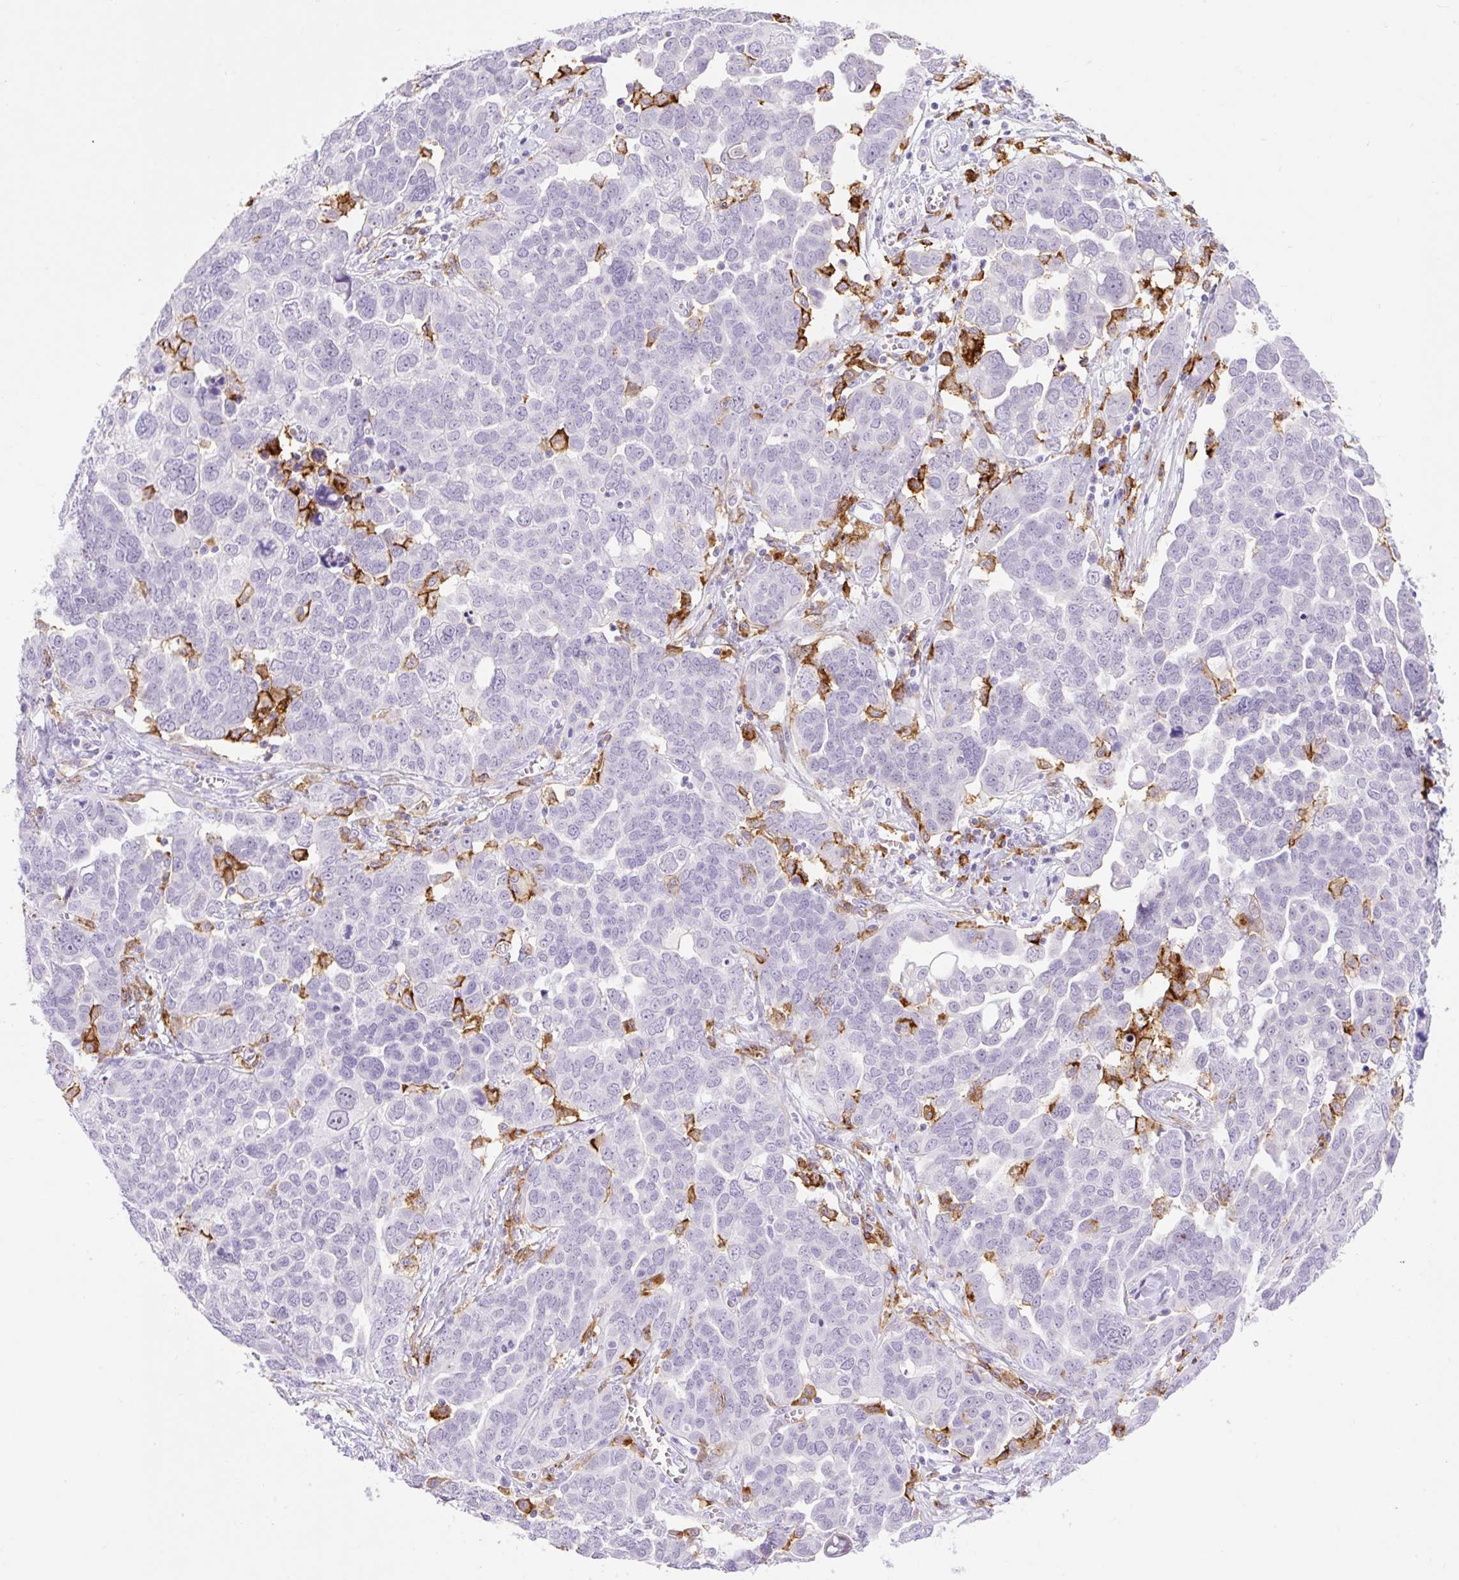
{"staining": {"intensity": "negative", "quantity": "none", "location": "none"}, "tissue": "ovarian cancer", "cell_type": "Tumor cells", "image_type": "cancer", "snomed": [{"axis": "morphology", "description": "Cystadenocarcinoma, serous, NOS"}, {"axis": "topography", "description": "Ovary"}], "caption": "DAB immunohistochemical staining of human ovarian serous cystadenocarcinoma exhibits no significant staining in tumor cells.", "gene": "SIGLEC1", "patient": {"sex": "female", "age": 59}}